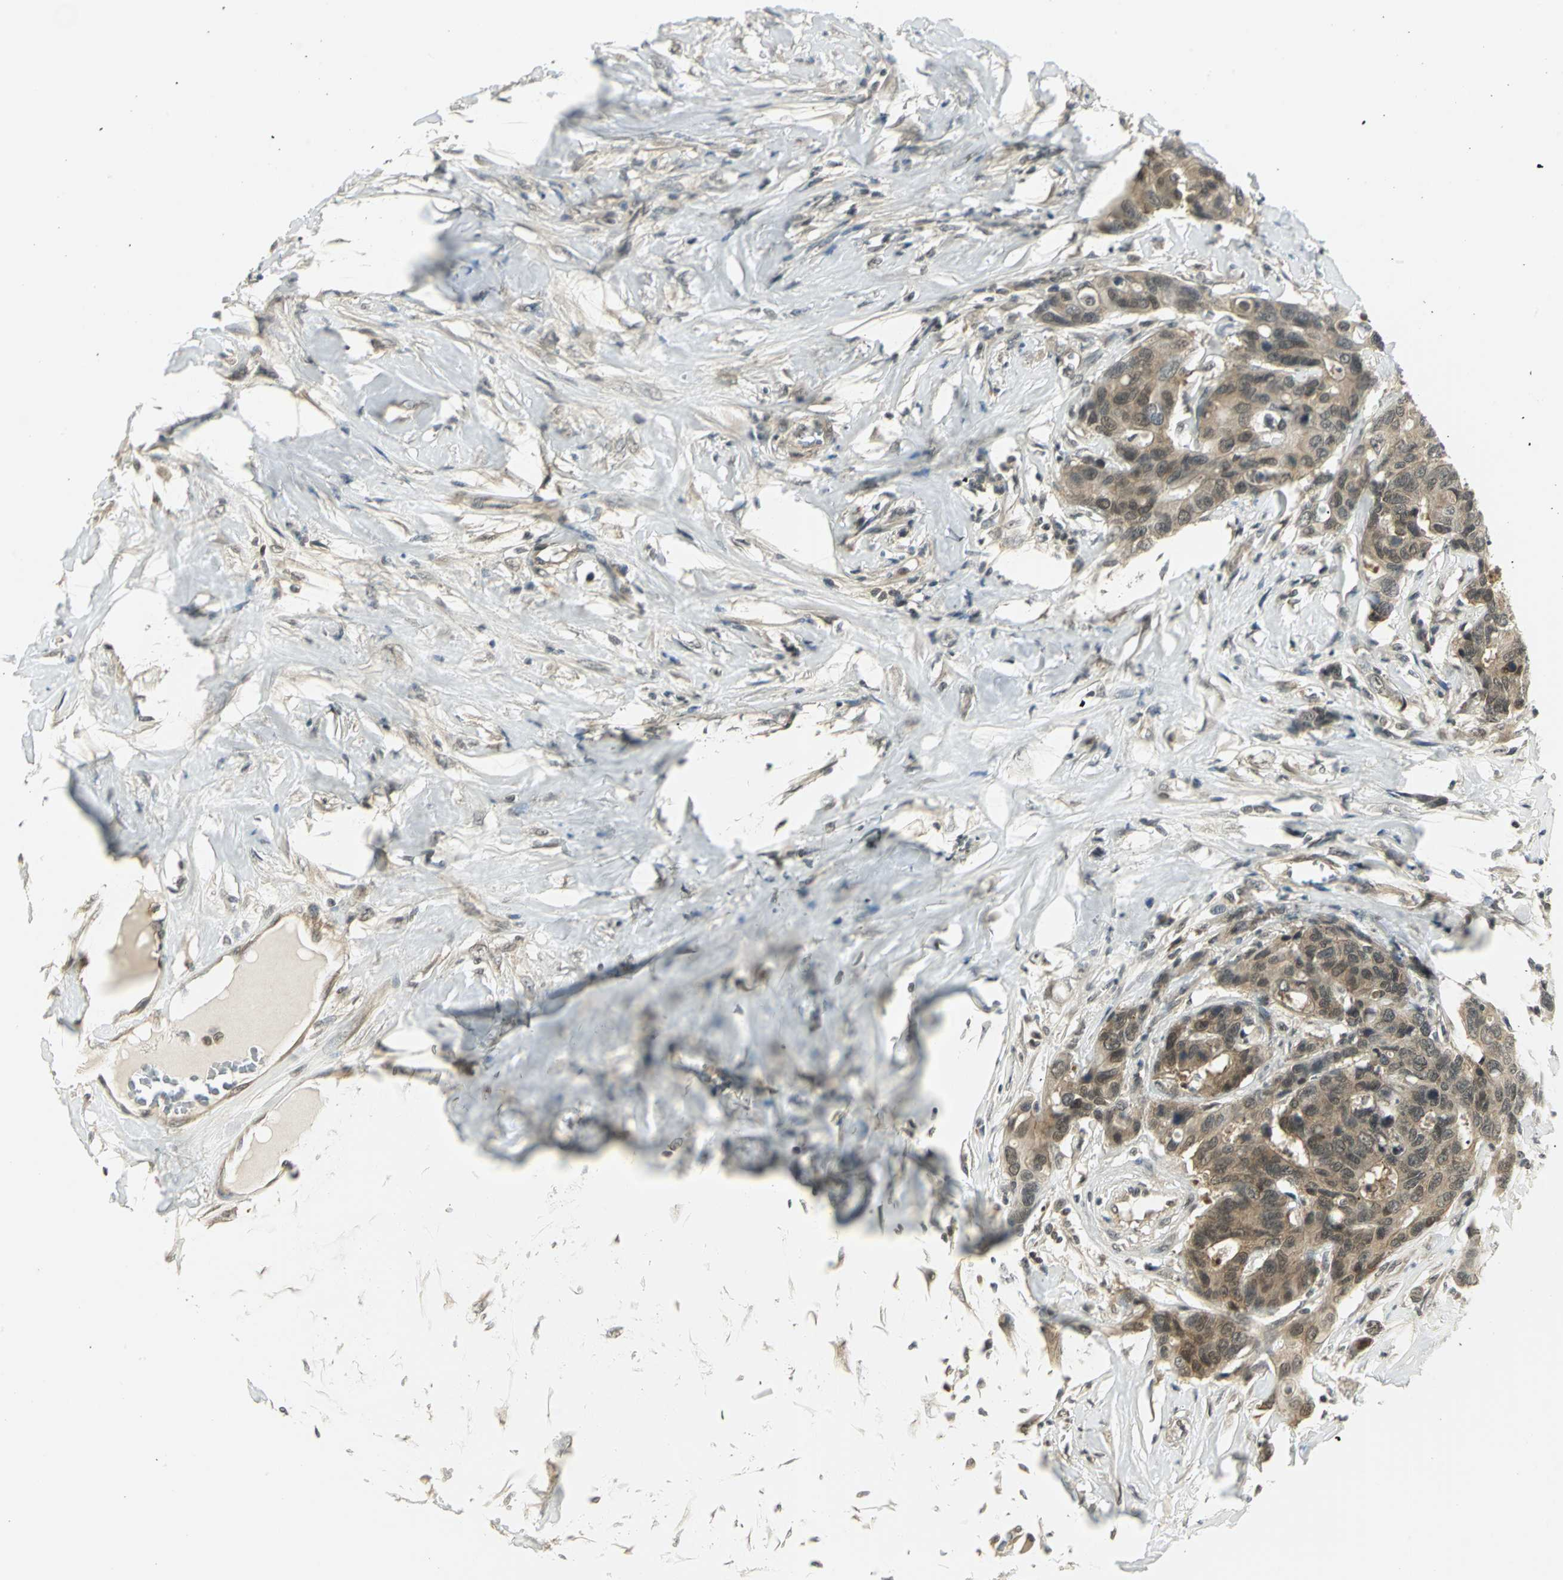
{"staining": {"intensity": "moderate", "quantity": ">75%", "location": "cytoplasmic/membranous"}, "tissue": "colorectal cancer", "cell_type": "Tumor cells", "image_type": "cancer", "snomed": [{"axis": "morphology", "description": "Adenocarcinoma, NOS"}, {"axis": "topography", "description": "Rectum"}], "caption": "There is medium levels of moderate cytoplasmic/membranous expression in tumor cells of colorectal cancer, as demonstrated by immunohistochemical staining (brown color).", "gene": "CDC34", "patient": {"sex": "male", "age": 55}}